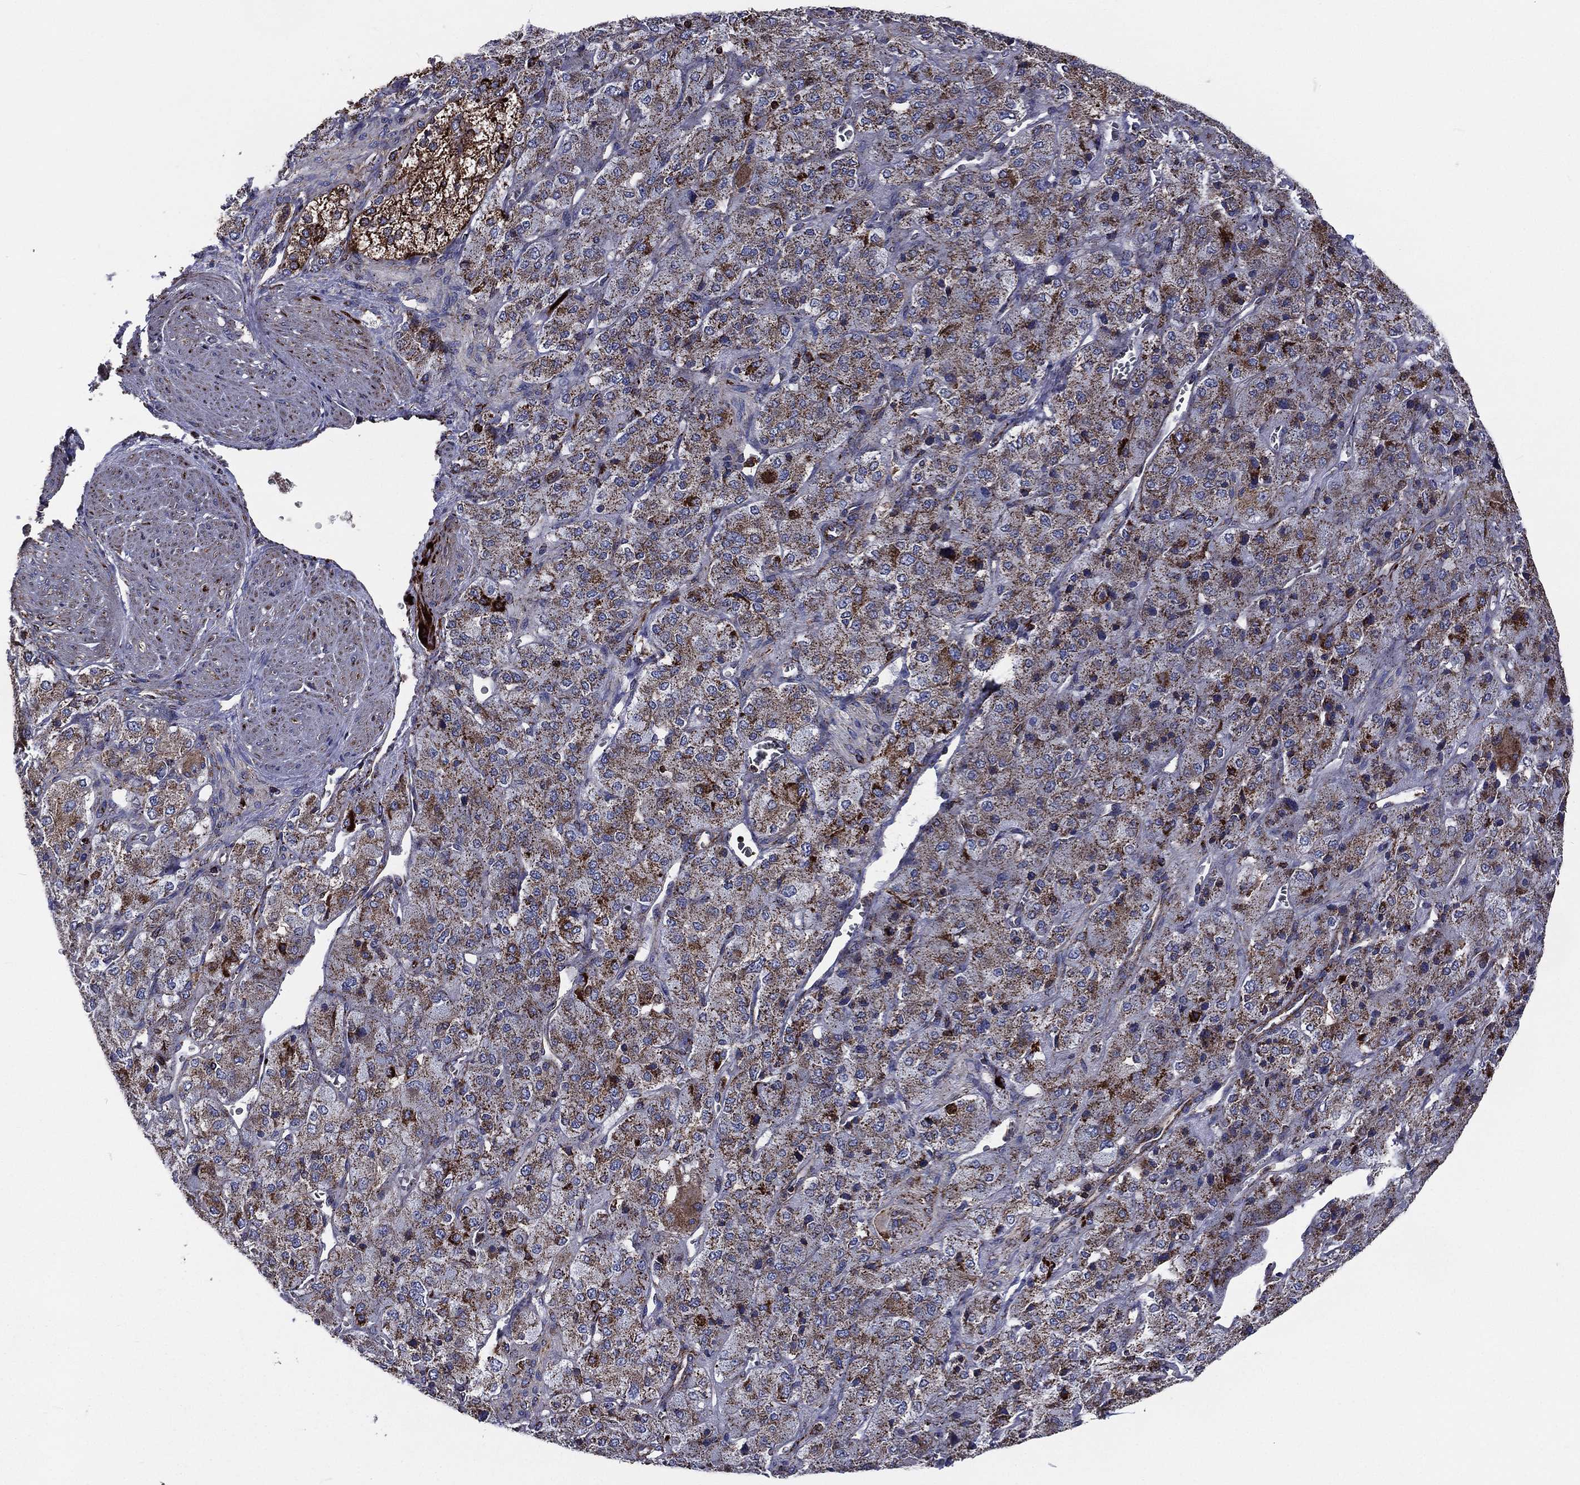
{"staining": {"intensity": "strong", "quantity": ">75%", "location": "cytoplasmic/membranous"}, "tissue": "adrenal gland", "cell_type": "Glandular cells", "image_type": "normal", "snomed": [{"axis": "morphology", "description": "Normal tissue, NOS"}, {"axis": "topography", "description": "Adrenal gland"}], "caption": "IHC photomicrograph of benign adrenal gland: human adrenal gland stained using IHC reveals high levels of strong protein expression localized specifically in the cytoplasmic/membranous of glandular cells, appearing as a cytoplasmic/membranous brown color.", "gene": "ANKRD37", "patient": {"sex": "female", "age": 60}}